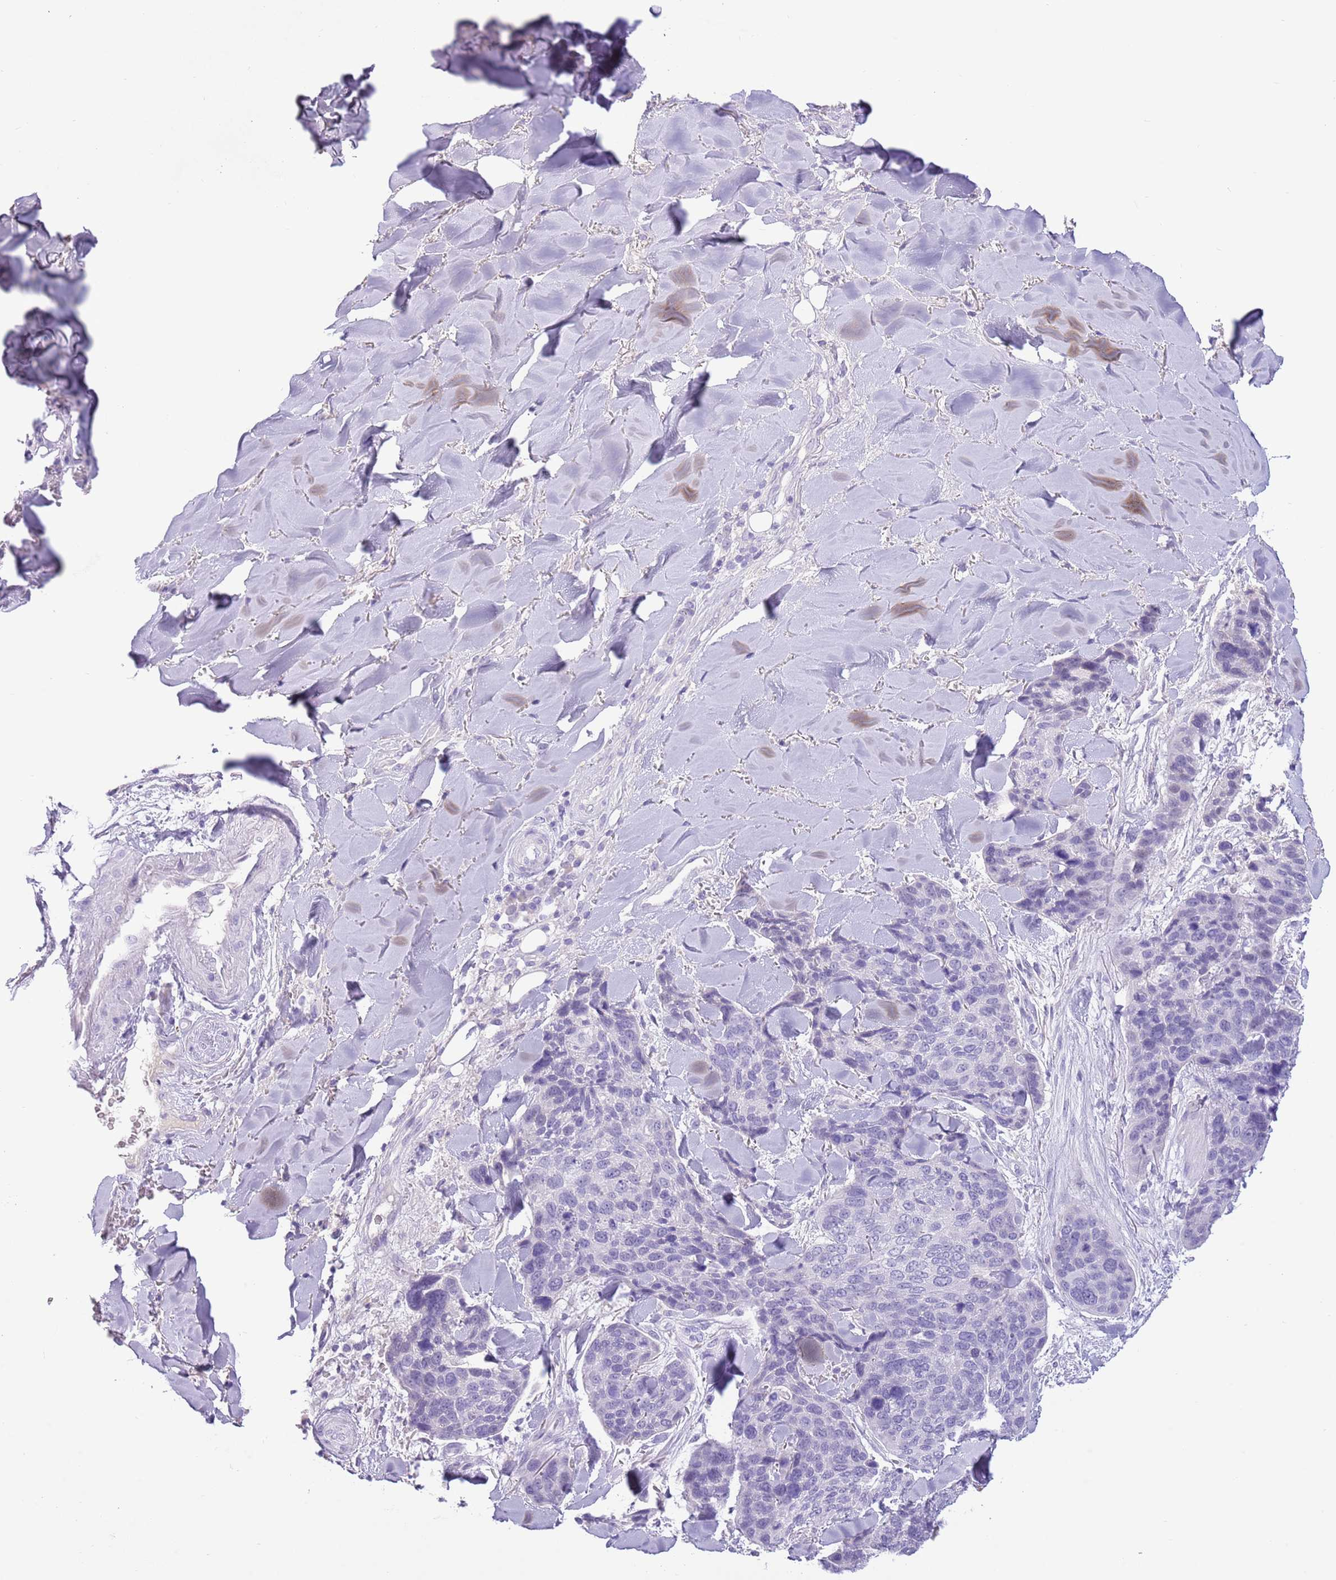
{"staining": {"intensity": "negative", "quantity": "none", "location": "none"}, "tissue": "skin cancer", "cell_type": "Tumor cells", "image_type": "cancer", "snomed": [{"axis": "morphology", "description": "Basal cell carcinoma"}, {"axis": "topography", "description": "Skin"}], "caption": "This is a histopathology image of IHC staining of basal cell carcinoma (skin), which shows no staining in tumor cells. (DAB (3,3'-diaminobenzidine) IHC with hematoxylin counter stain).", "gene": "TOX2", "patient": {"sex": "female", "age": 74}}